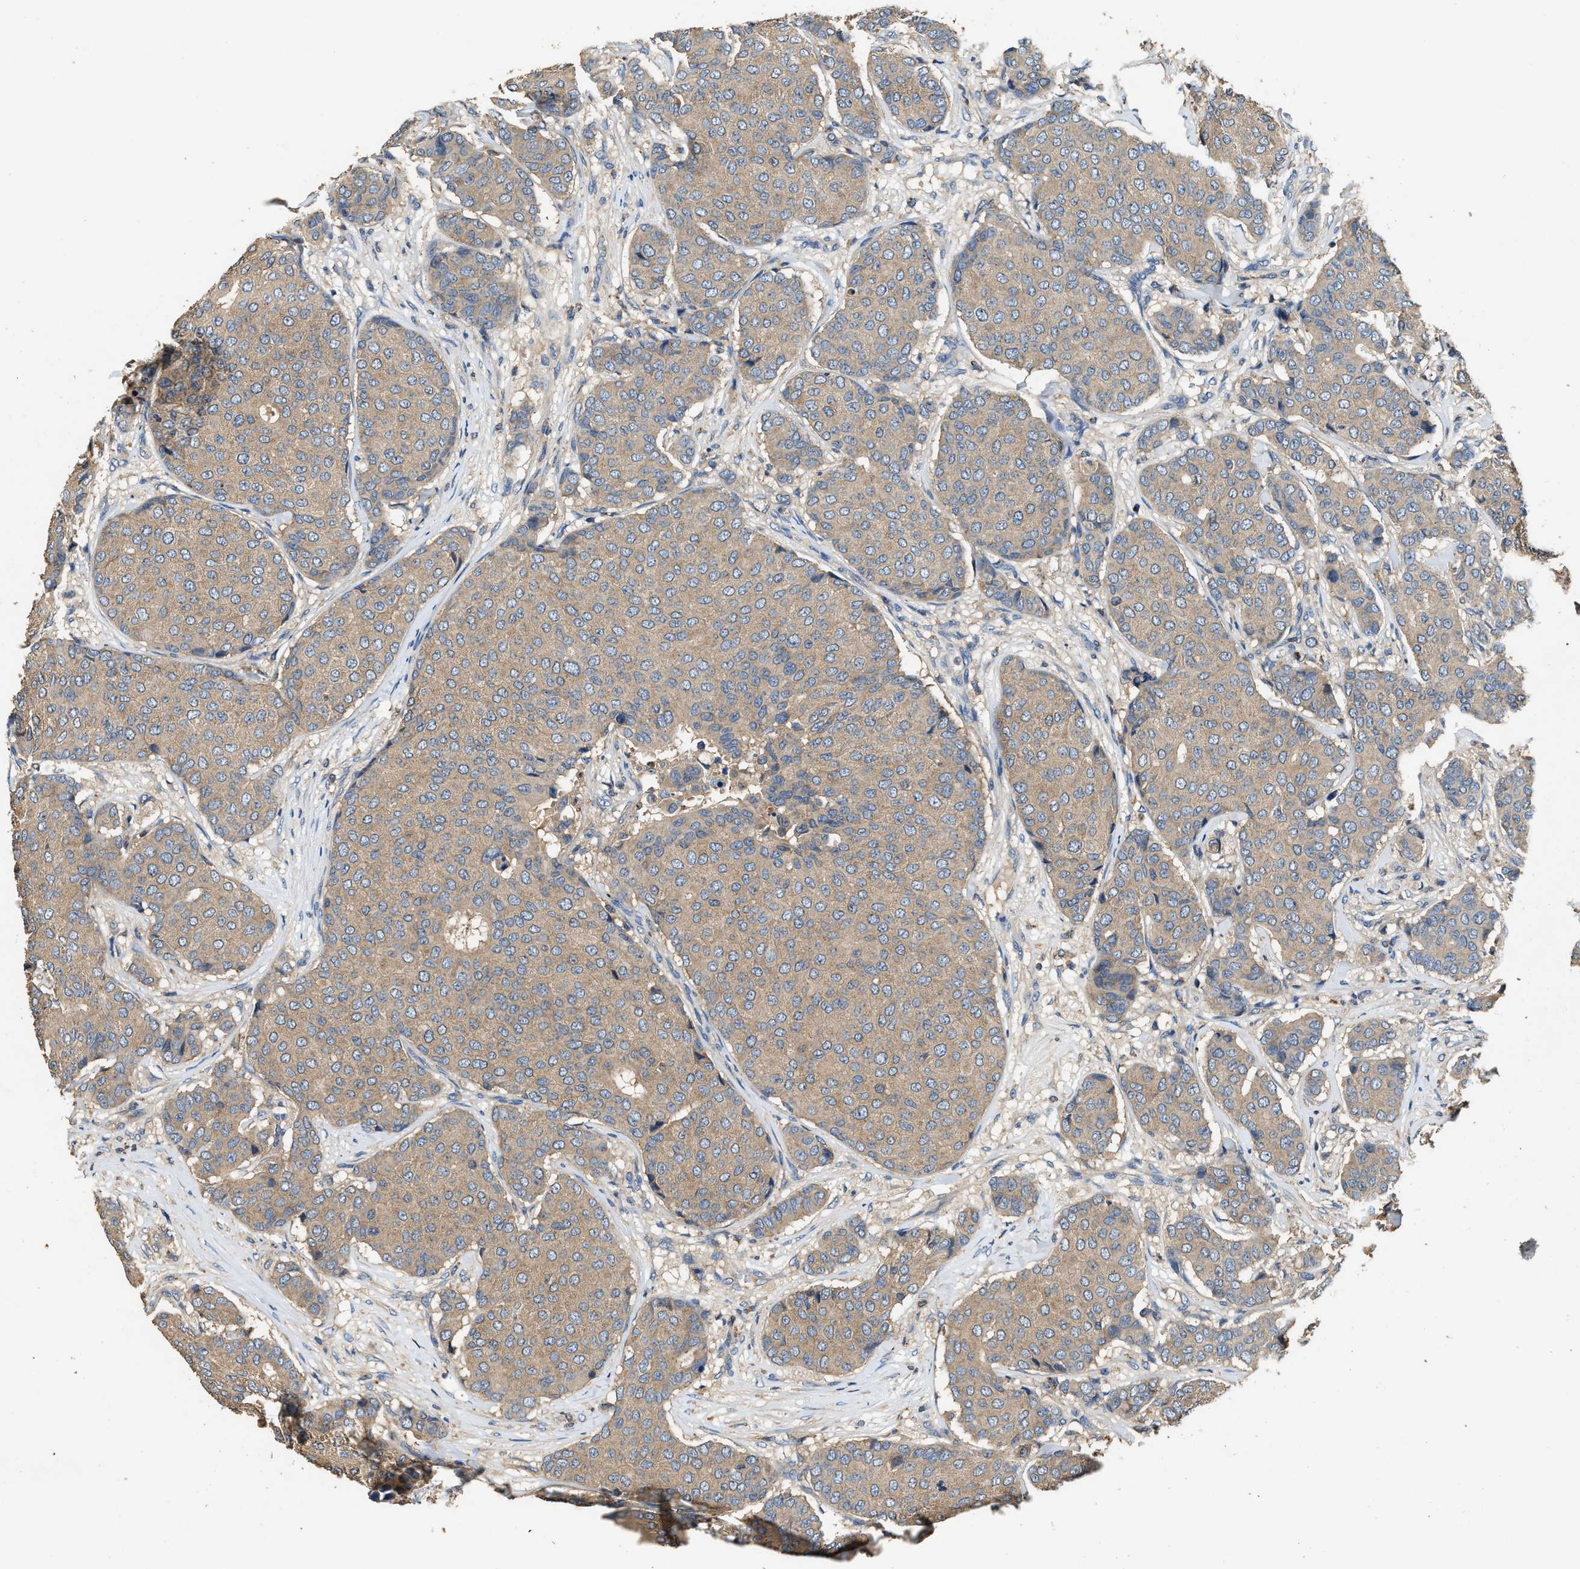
{"staining": {"intensity": "weak", "quantity": ">75%", "location": "cytoplasmic/membranous"}, "tissue": "breast cancer", "cell_type": "Tumor cells", "image_type": "cancer", "snomed": [{"axis": "morphology", "description": "Duct carcinoma"}, {"axis": "topography", "description": "Breast"}], "caption": "IHC histopathology image of human breast cancer stained for a protein (brown), which exhibits low levels of weak cytoplasmic/membranous expression in approximately >75% of tumor cells.", "gene": "BLOC1S1", "patient": {"sex": "female", "age": 75}}